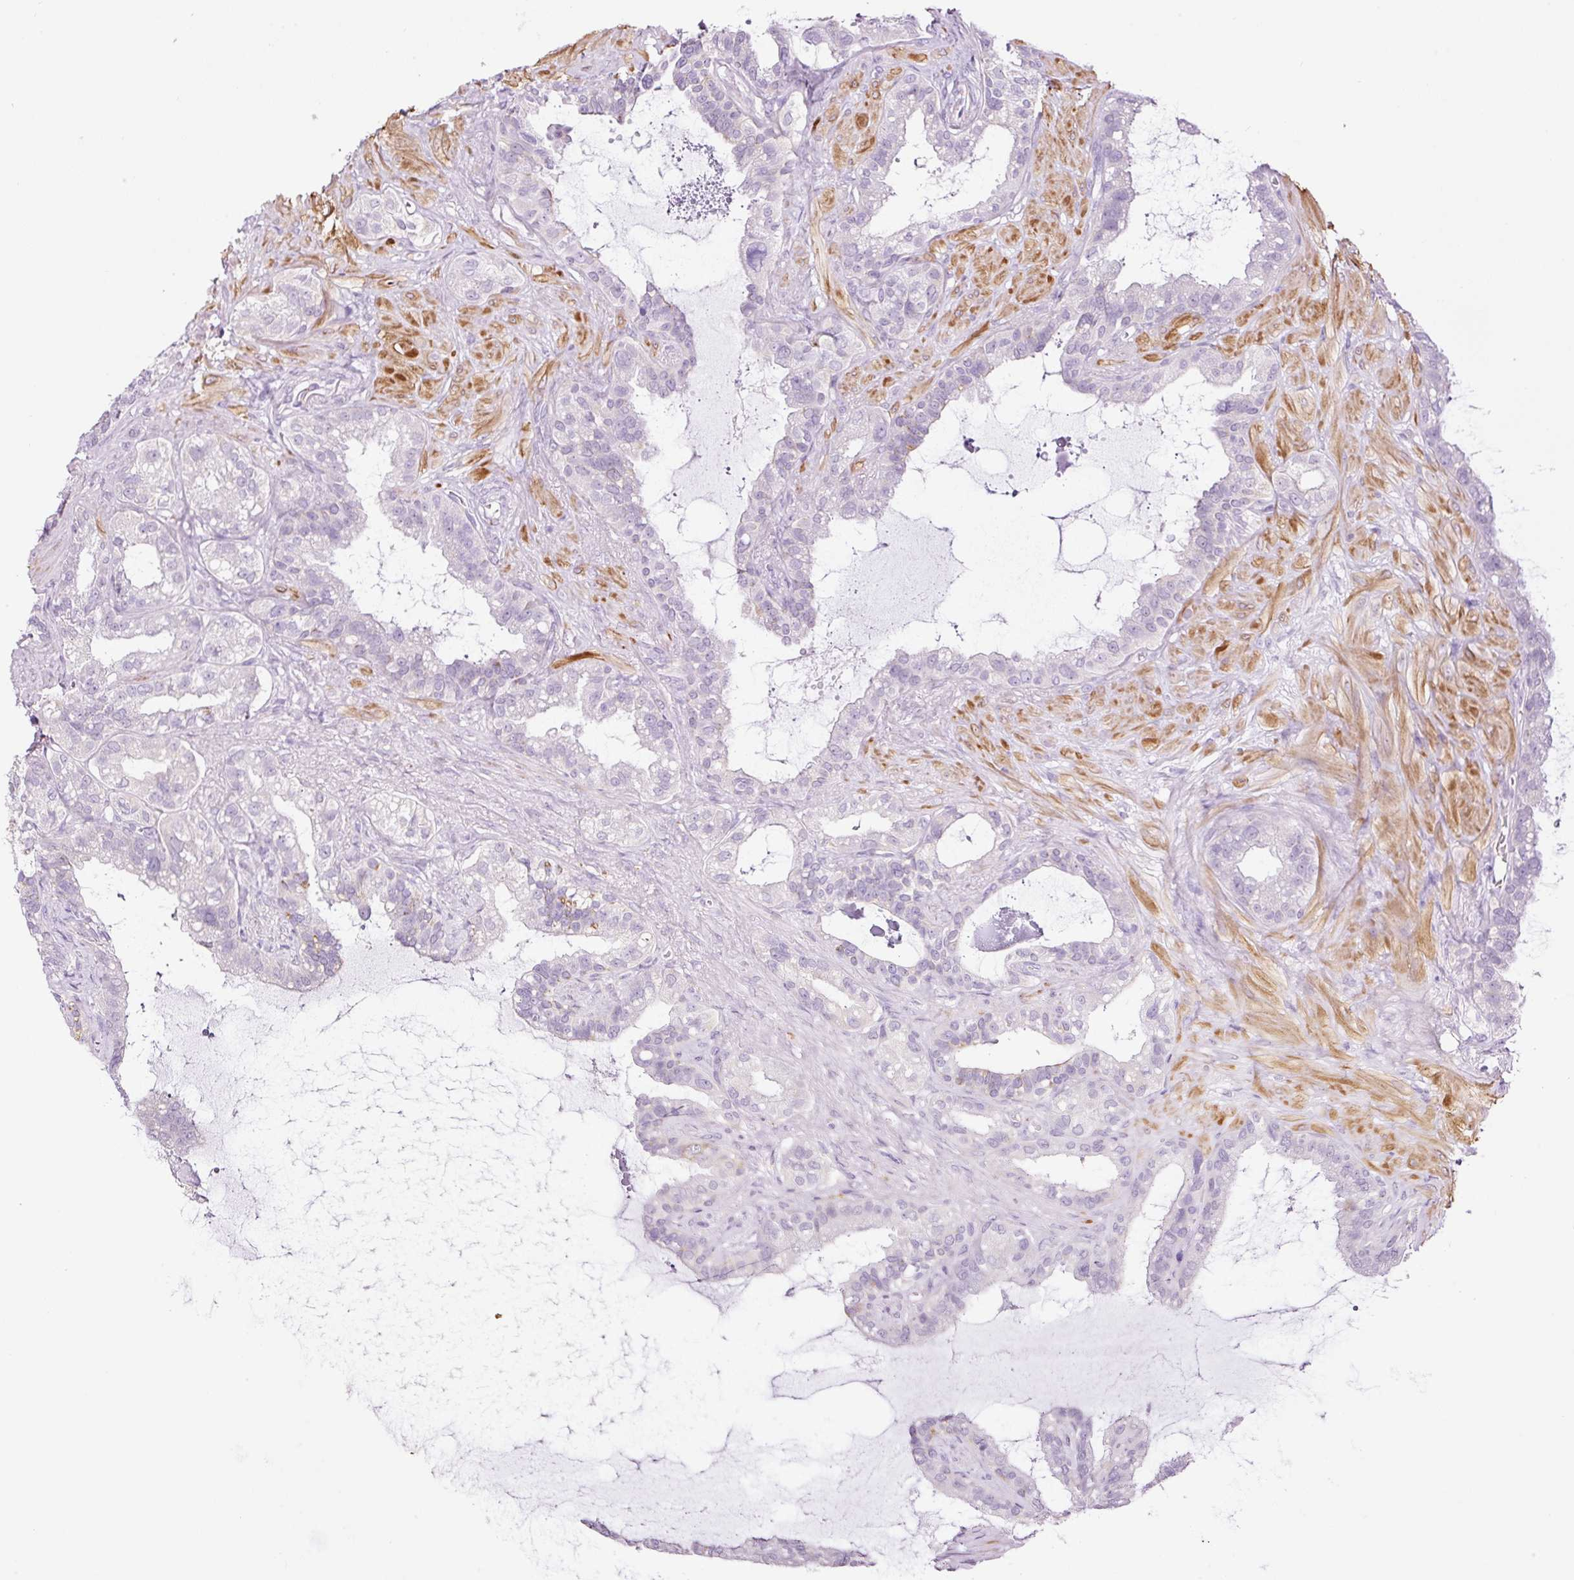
{"staining": {"intensity": "negative", "quantity": "none", "location": "none"}, "tissue": "seminal vesicle", "cell_type": "Glandular cells", "image_type": "normal", "snomed": [{"axis": "morphology", "description": "Normal tissue, NOS"}, {"axis": "topography", "description": "Seminal veicle"}, {"axis": "topography", "description": "Peripheral nerve tissue"}], "caption": "DAB (3,3'-diaminobenzidine) immunohistochemical staining of unremarkable human seminal vesicle reveals no significant expression in glandular cells. Brightfield microscopy of immunohistochemistry stained with DAB (brown) and hematoxylin (blue), captured at high magnification.", "gene": "RTF2", "patient": {"sex": "male", "age": 76}}